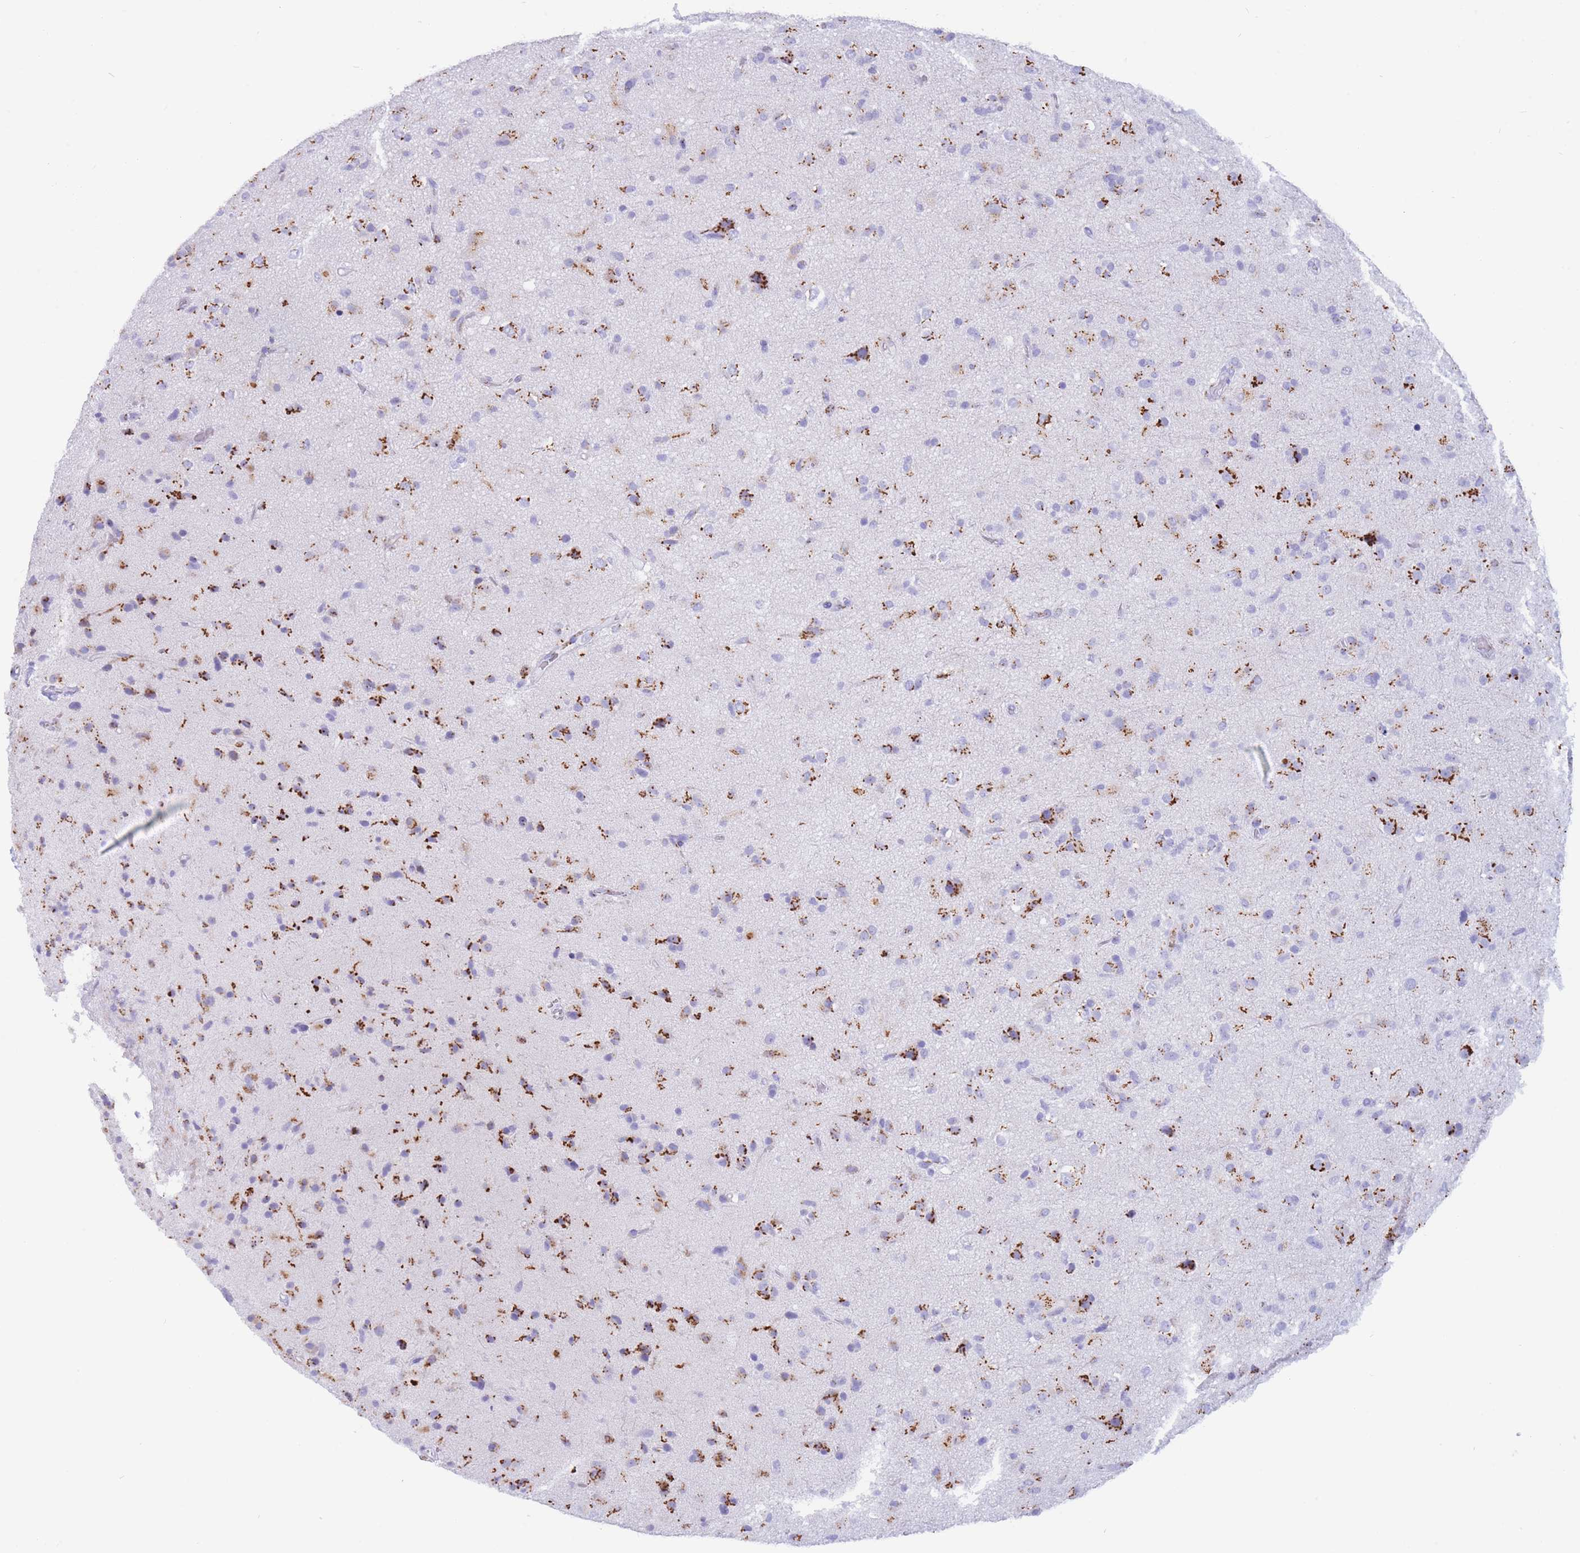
{"staining": {"intensity": "strong", "quantity": "25%-75%", "location": "cytoplasmic/membranous"}, "tissue": "glioma", "cell_type": "Tumor cells", "image_type": "cancer", "snomed": [{"axis": "morphology", "description": "Glioma, malignant, Low grade"}, {"axis": "topography", "description": "Brain"}], "caption": "DAB immunohistochemical staining of malignant low-grade glioma displays strong cytoplasmic/membranous protein positivity in about 25%-75% of tumor cells. (Brightfield microscopy of DAB IHC at high magnification).", "gene": "FAM3C", "patient": {"sex": "male", "age": 65}}